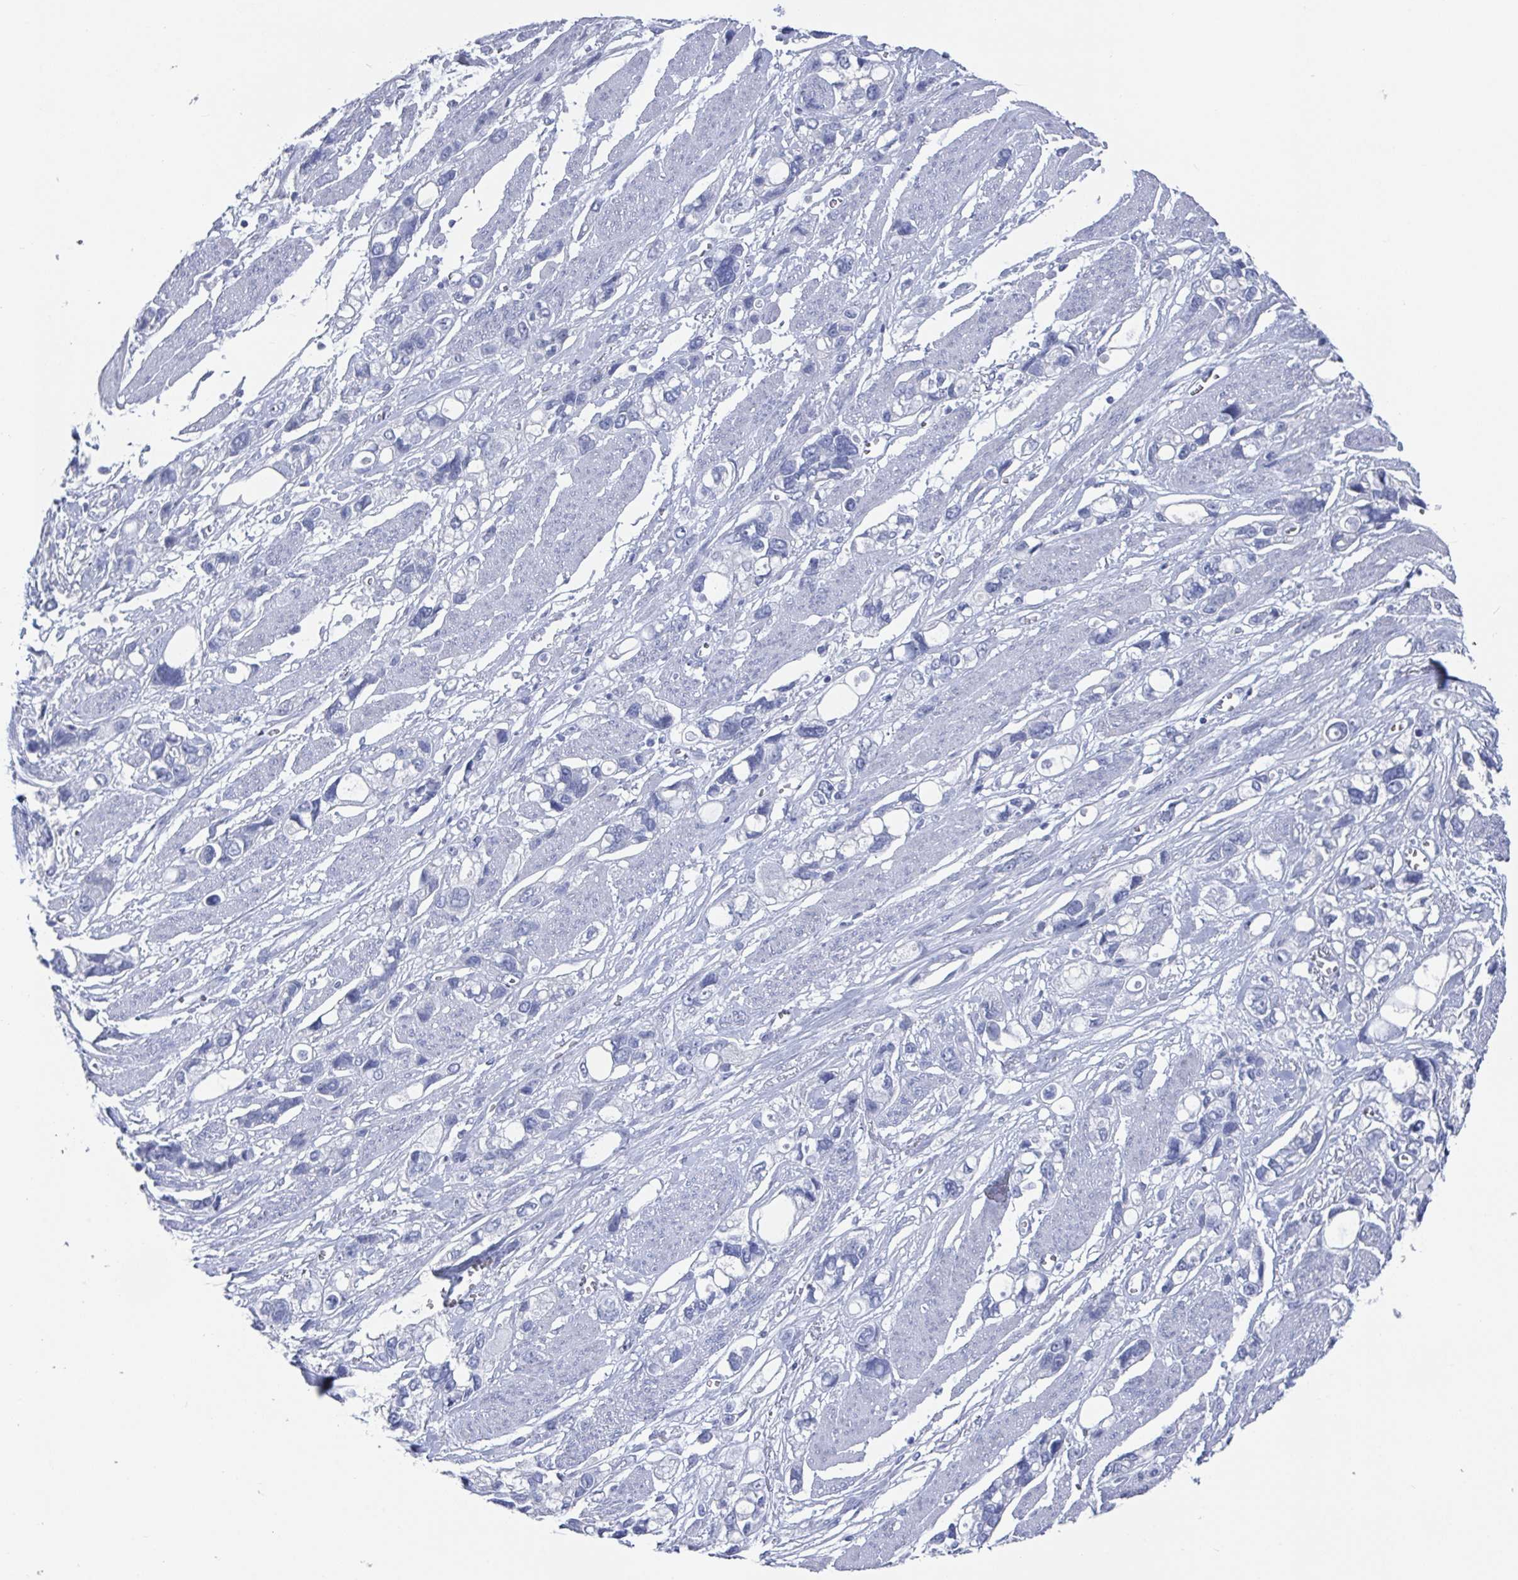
{"staining": {"intensity": "negative", "quantity": "none", "location": "none"}, "tissue": "stomach cancer", "cell_type": "Tumor cells", "image_type": "cancer", "snomed": [{"axis": "morphology", "description": "Adenocarcinoma, NOS"}, {"axis": "topography", "description": "Stomach, upper"}], "caption": "The immunohistochemistry image has no significant staining in tumor cells of stomach cancer tissue.", "gene": "CAMKV", "patient": {"sex": "female", "age": 81}}